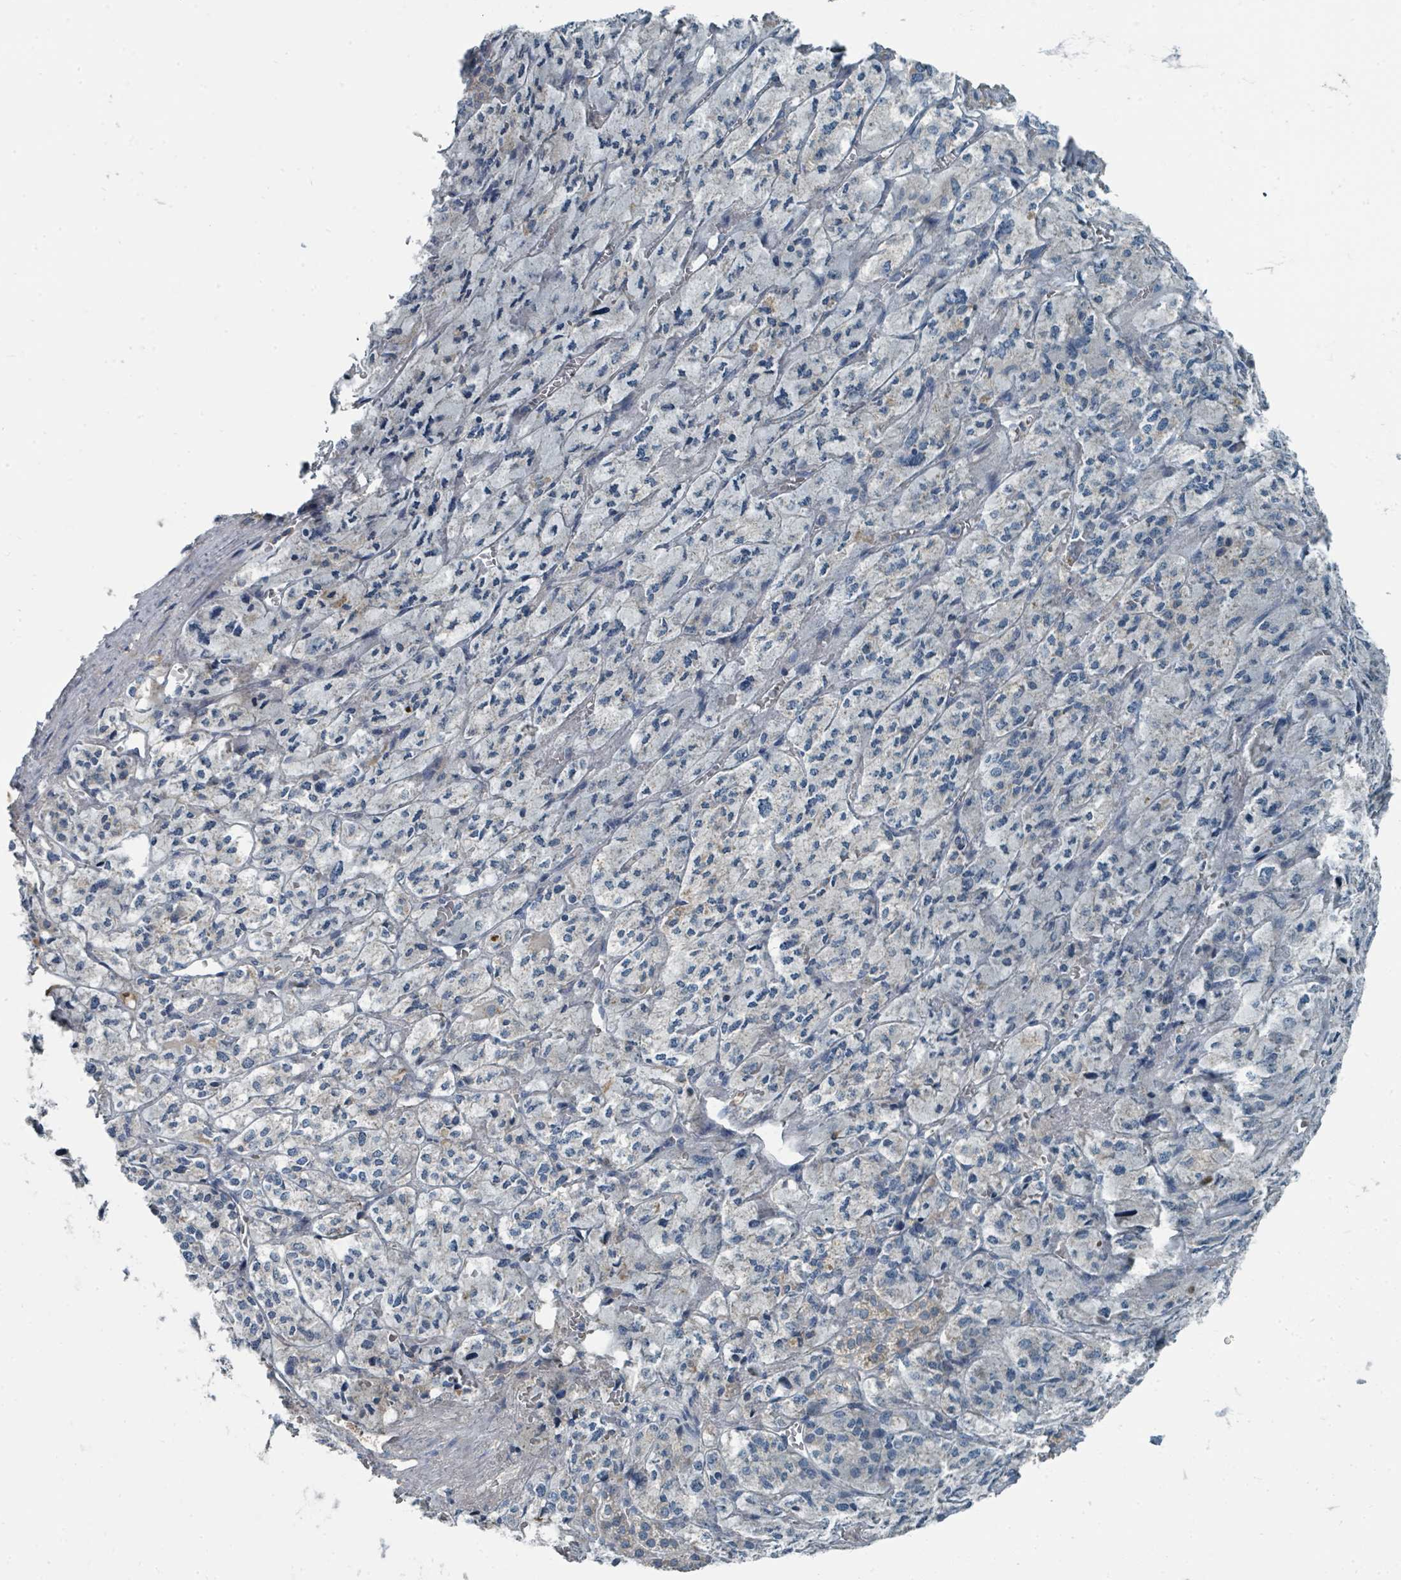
{"staining": {"intensity": "negative", "quantity": "none", "location": "none"}, "tissue": "adrenal gland", "cell_type": "Glandular cells", "image_type": "normal", "snomed": [{"axis": "morphology", "description": "Normal tissue, NOS"}, {"axis": "topography", "description": "Adrenal gland"}], "caption": "IHC micrograph of unremarkable adrenal gland: human adrenal gland stained with DAB (3,3'-diaminobenzidine) shows no significant protein expression in glandular cells. (DAB immunohistochemistry (IHC) visualized using brightfield microscopy, high magnification).", "gene": "SLC25A23", "patient": {"sex": "female", "age": 41}}